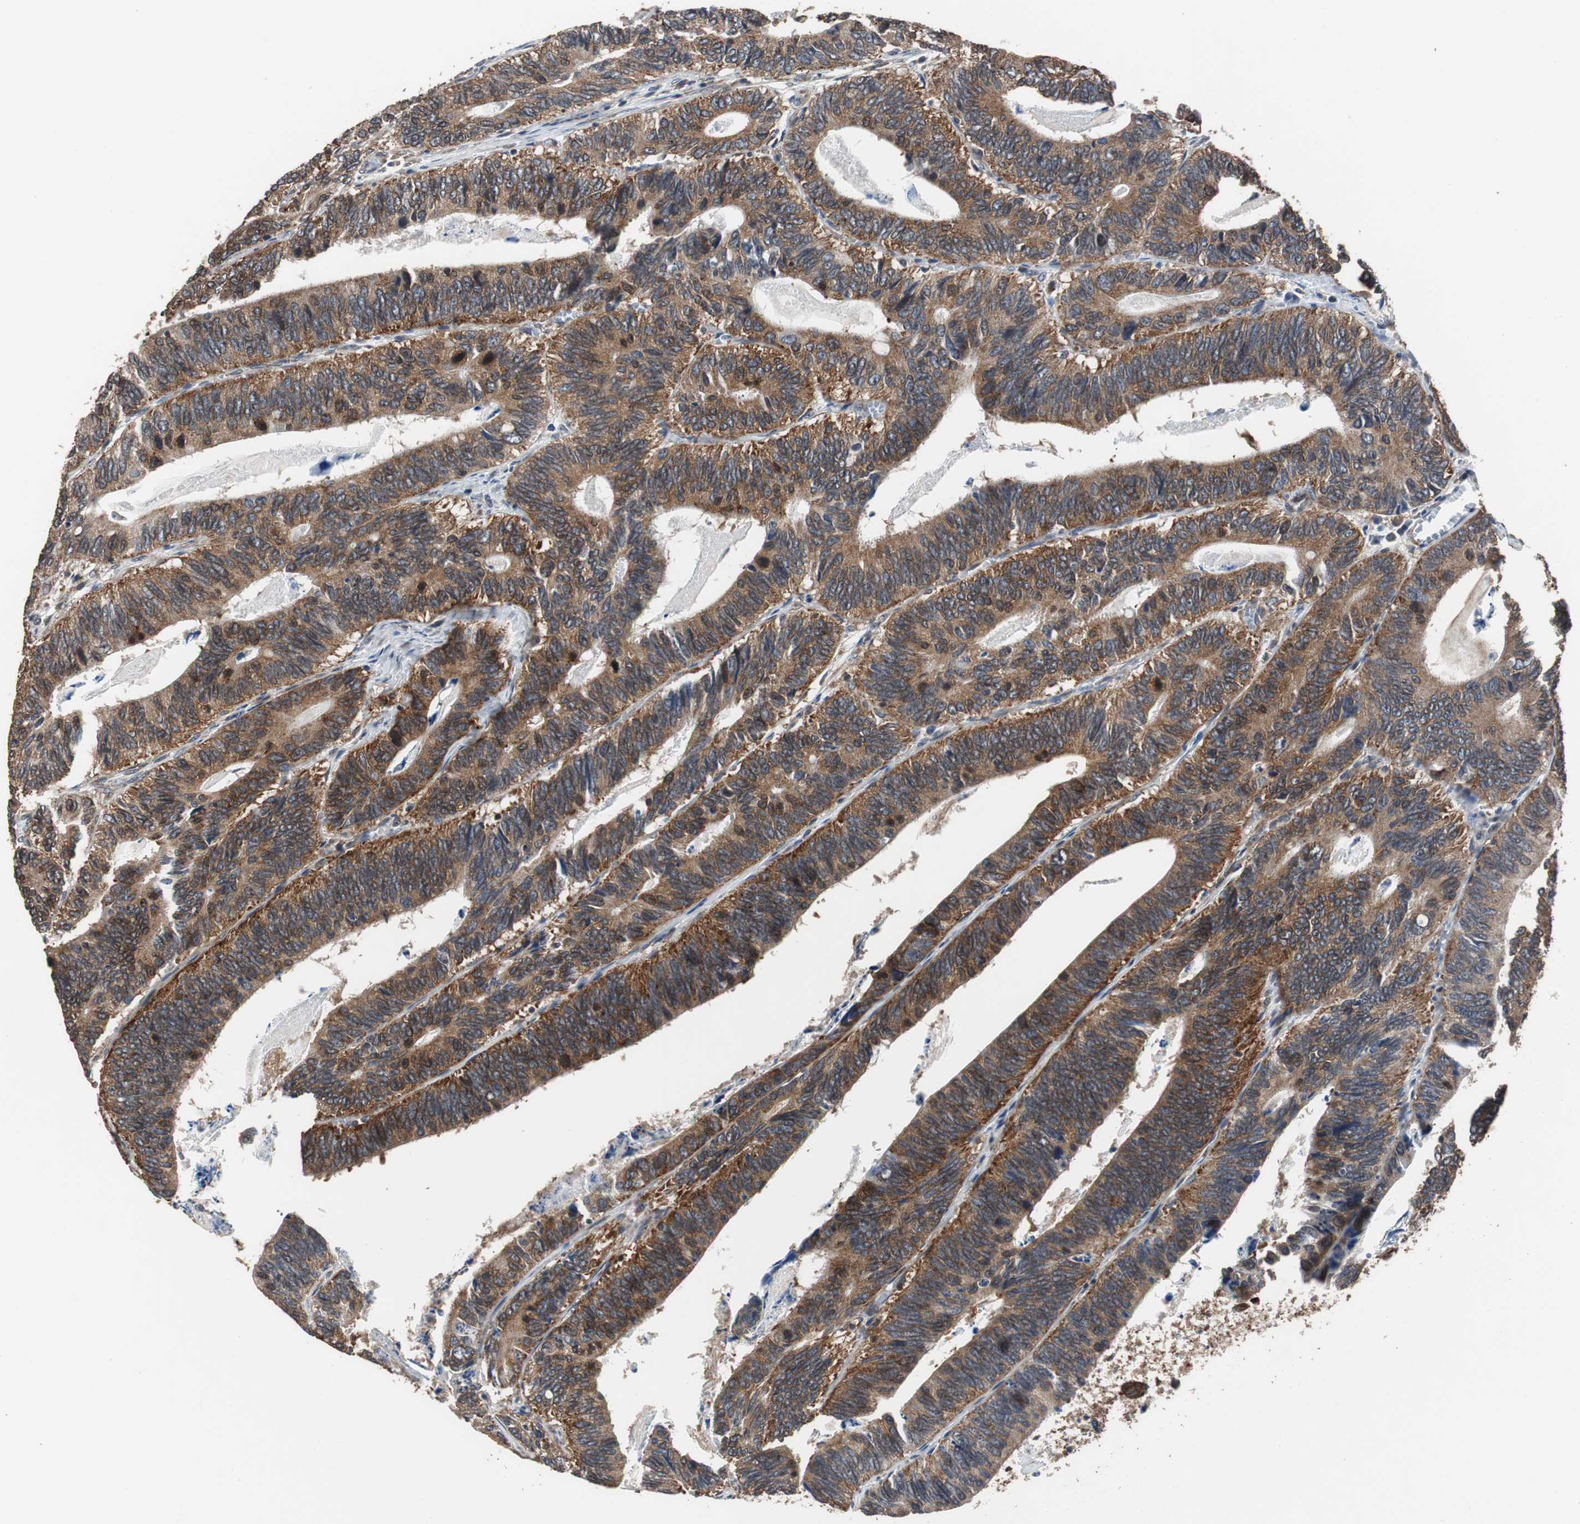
{"staining": {"intensity": "moderate", "quantity": ">75%", "location": "cytoplasmic/membranous"}, "tissue": "colorectal cancer", "cell_type": "Tumor cells", "image_type": "cancer", "snomed": [{"axis": "morphology", "description": "Adenocarcinoma, NOS"}, {"axis": "topography", "description": "Colon"}], "caption": "A brown stain labels moderate cytoplasmic/membranous expression of a protein in colorectal cancer tumor cells.", "gene": "USP10", "patient": {"sex": "male", "age": 72}}